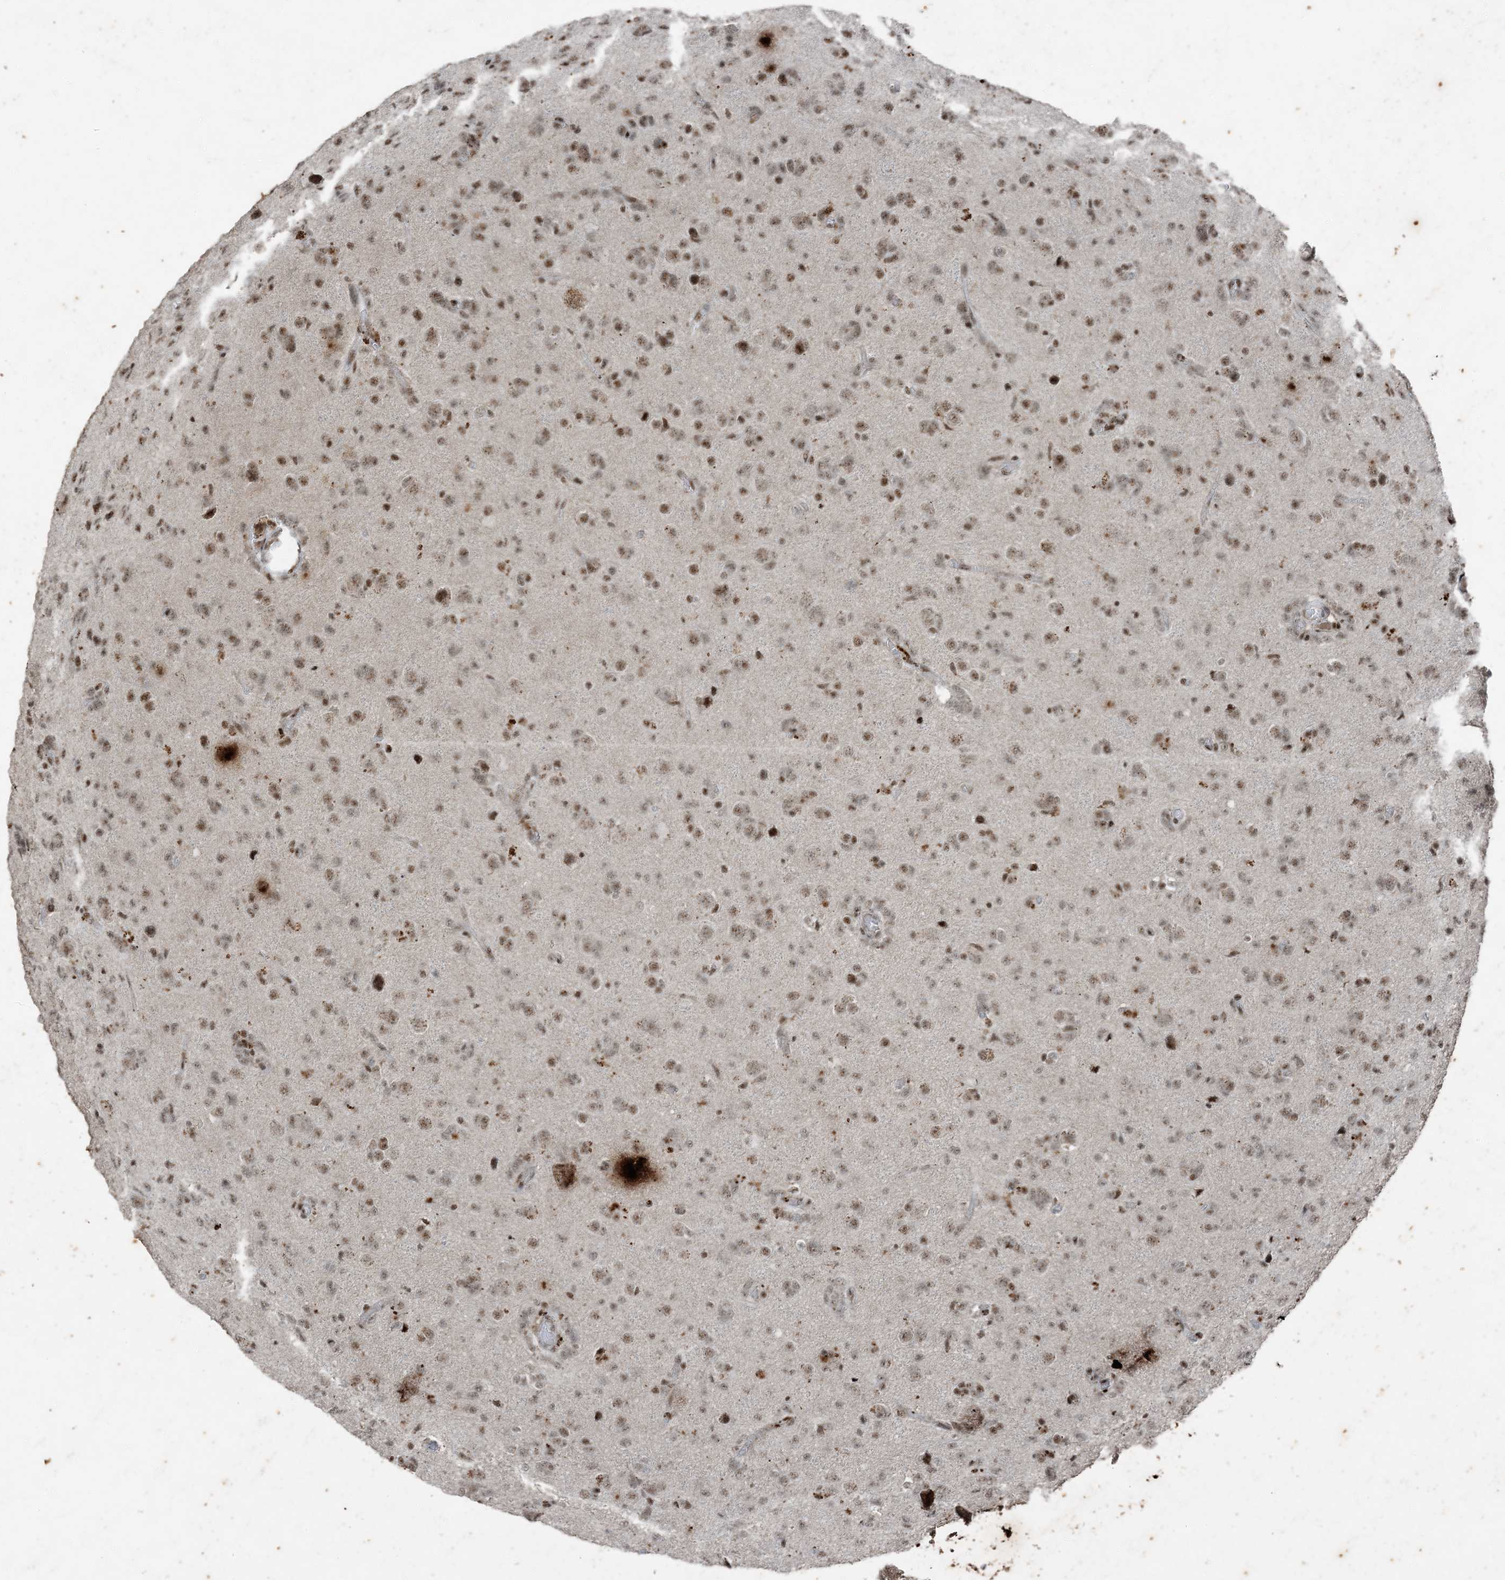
{"staining": {"intensity": "moderate", "quantity": ">75%", "location": "nuclear"}, "tissue": "glioma", "cell_type": "Tumor cells", "image_type": "cancer", "snomed": [{"axis": "morphology", "description": "Glioma, malignant, High grade"}, {"axis": "topography", "description": "Brain"}], "caption": "Glioma was stained to show a protein in brown. There is medium levels of moderate nuclear expression in approximately >75% of tumor cells. The staining was performed using DAB (3,3'-diaminobenzidine), with brown indicating positive protein expression. Nuclei are stained blue with hematoxylin.", "gene": "TADA2B", "patient": {"sex": "female", "age": 59}}